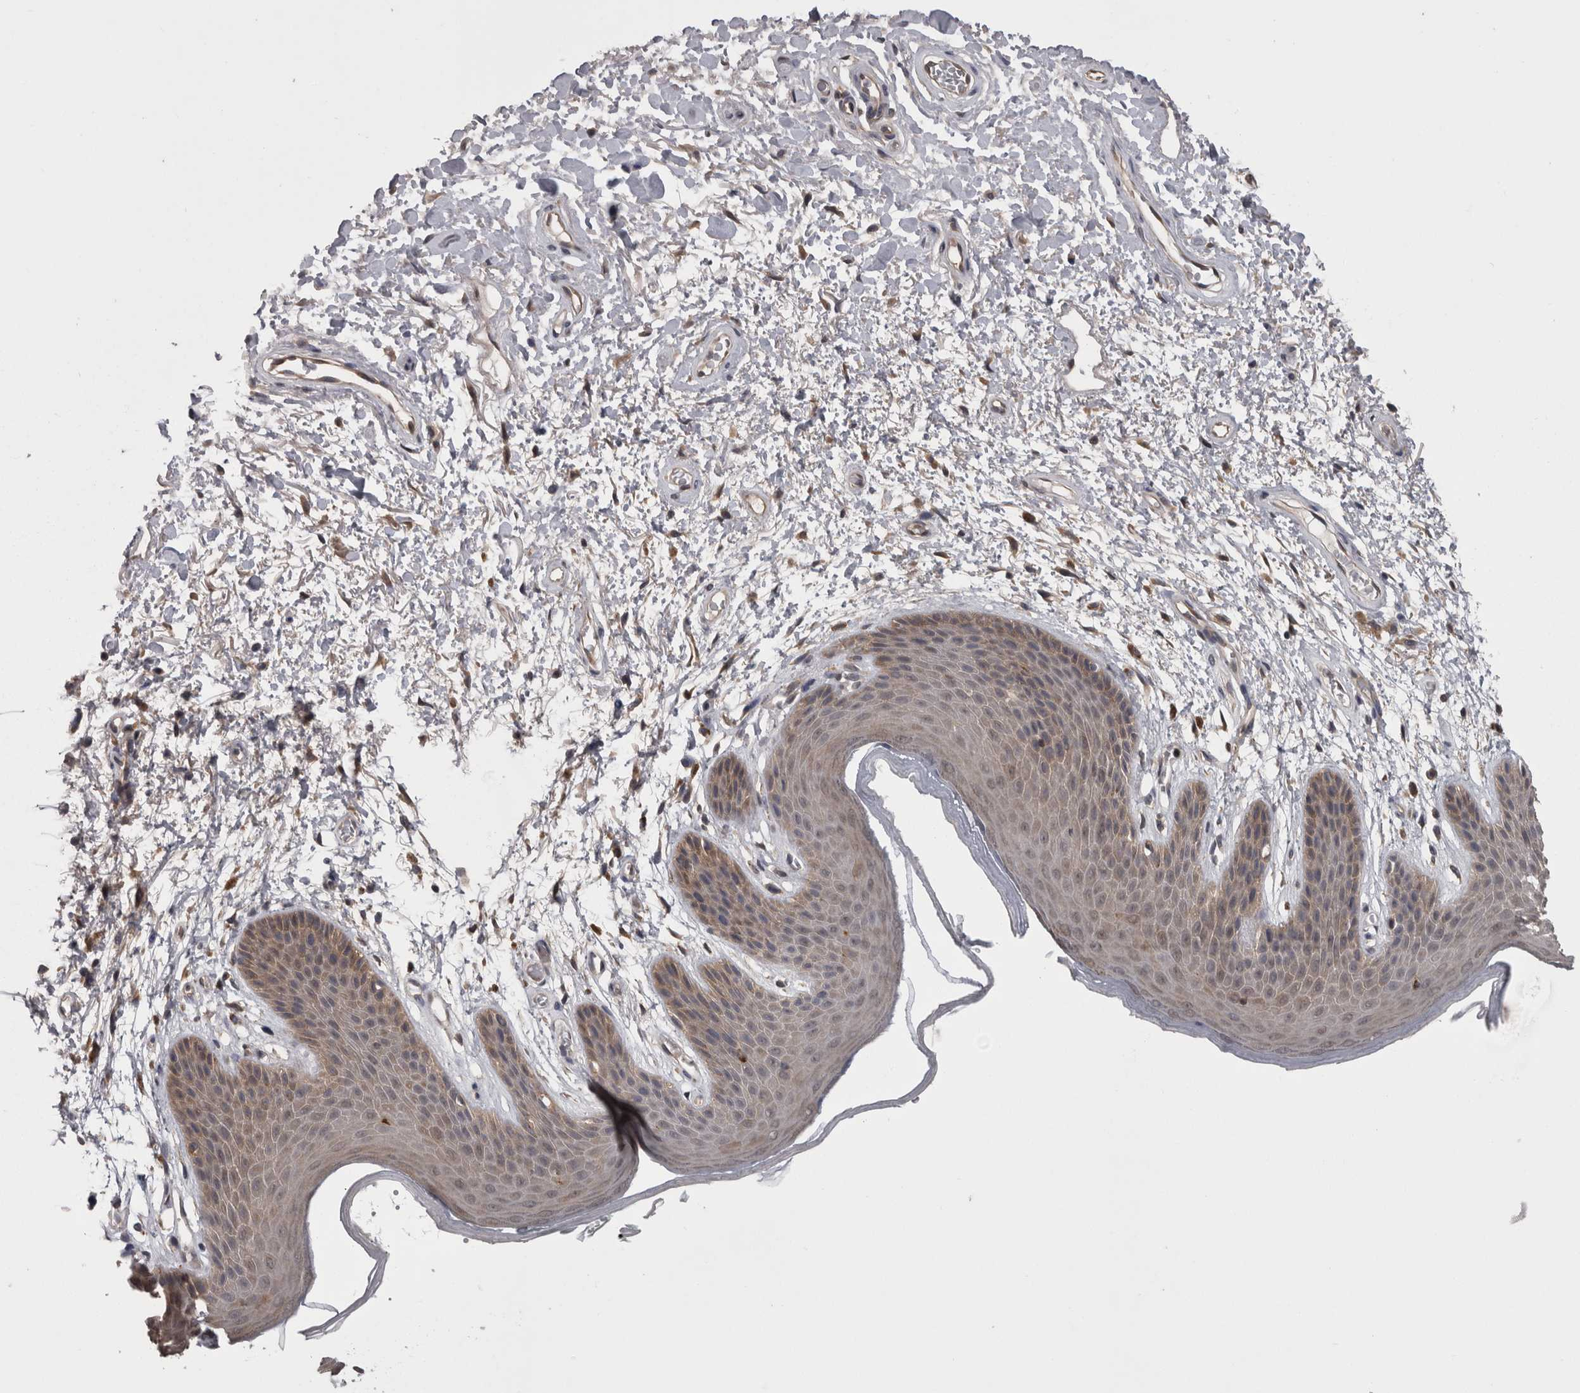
{"staining": {"intensity": "weak", "quantity": ">75%", "location": "cytoplasmic/membranous"}, "tissue": "skin", "cell_type": "Epidermal cells", "image_type": "normal", "snomed": [{"axis": "morphology", "description": "Normal tissue, NOS"}, {"axis": "topography", "description": "Anal"}], "caption": "Weak cytoplasmic/membranous expression is present in approximately >75% of epidermal cells in benign skin. Ihc stains the protein of interest in brown and the nuclei are stained blue.", "gene": "APRT", "patient": {"sex": "male", "age": 74}}